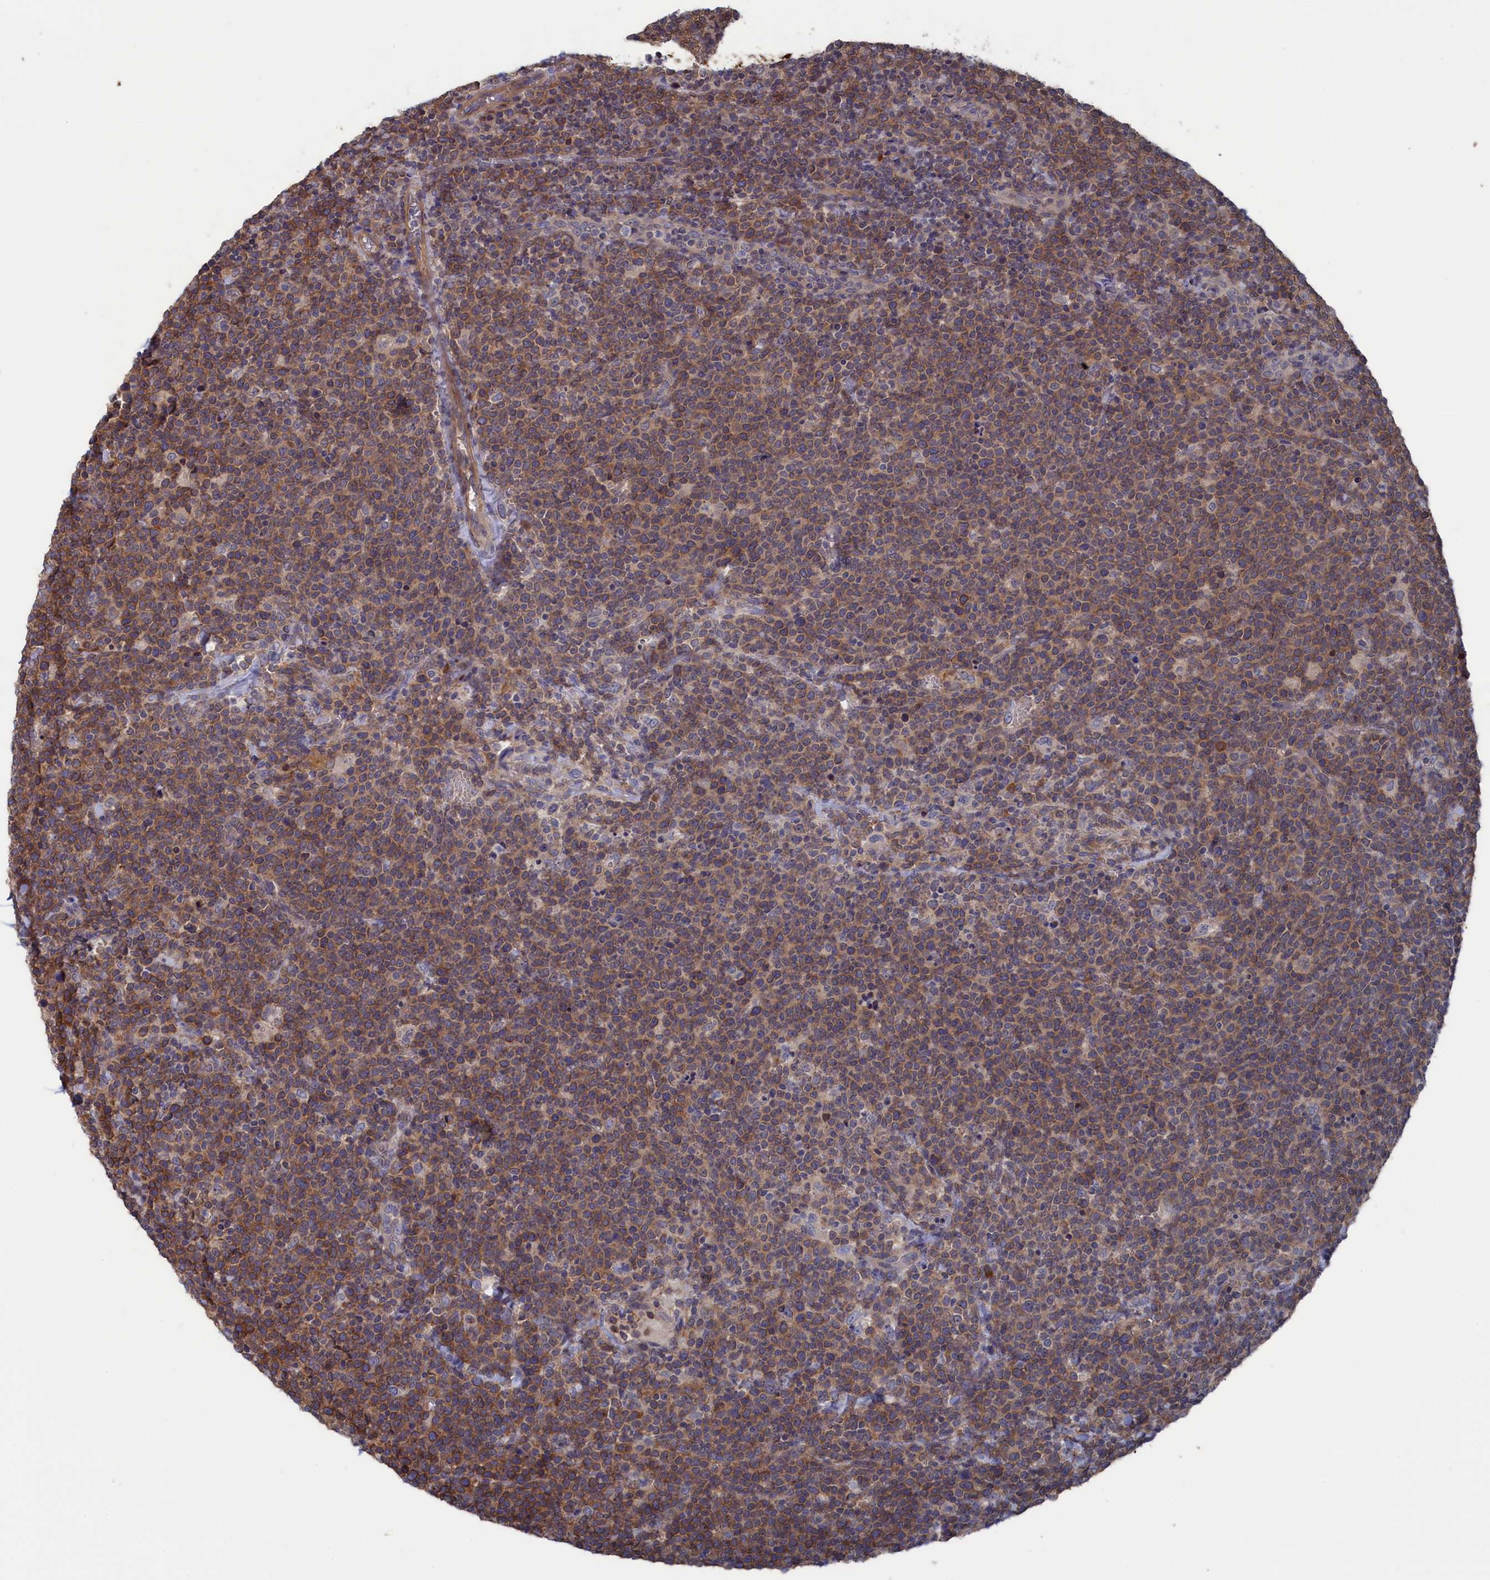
{"staining": {"intensity": "moderate", "quantity": ">75%", "location": "cytoplasmic/membranous"}, "tissue": "lymphoma", "cell_type": "Tumor cells", "image_type": "cancer", "snomed": [{"axis": "morphology", "description": "Malignant lymphoma, non-Hodgkin's type, High grade"}, {"axis": "topography", "description": "Lymph node"}], "caption": "The photomicrograph reveals a brown stain indicating the presence of a protein in the cytoplasmic/membranous of tumor cells in malignant lymphoma, non-Hodgkin's type (high-grade).", "gene": "NUTF2", "patient": {"sex": "male", "age": 61}}